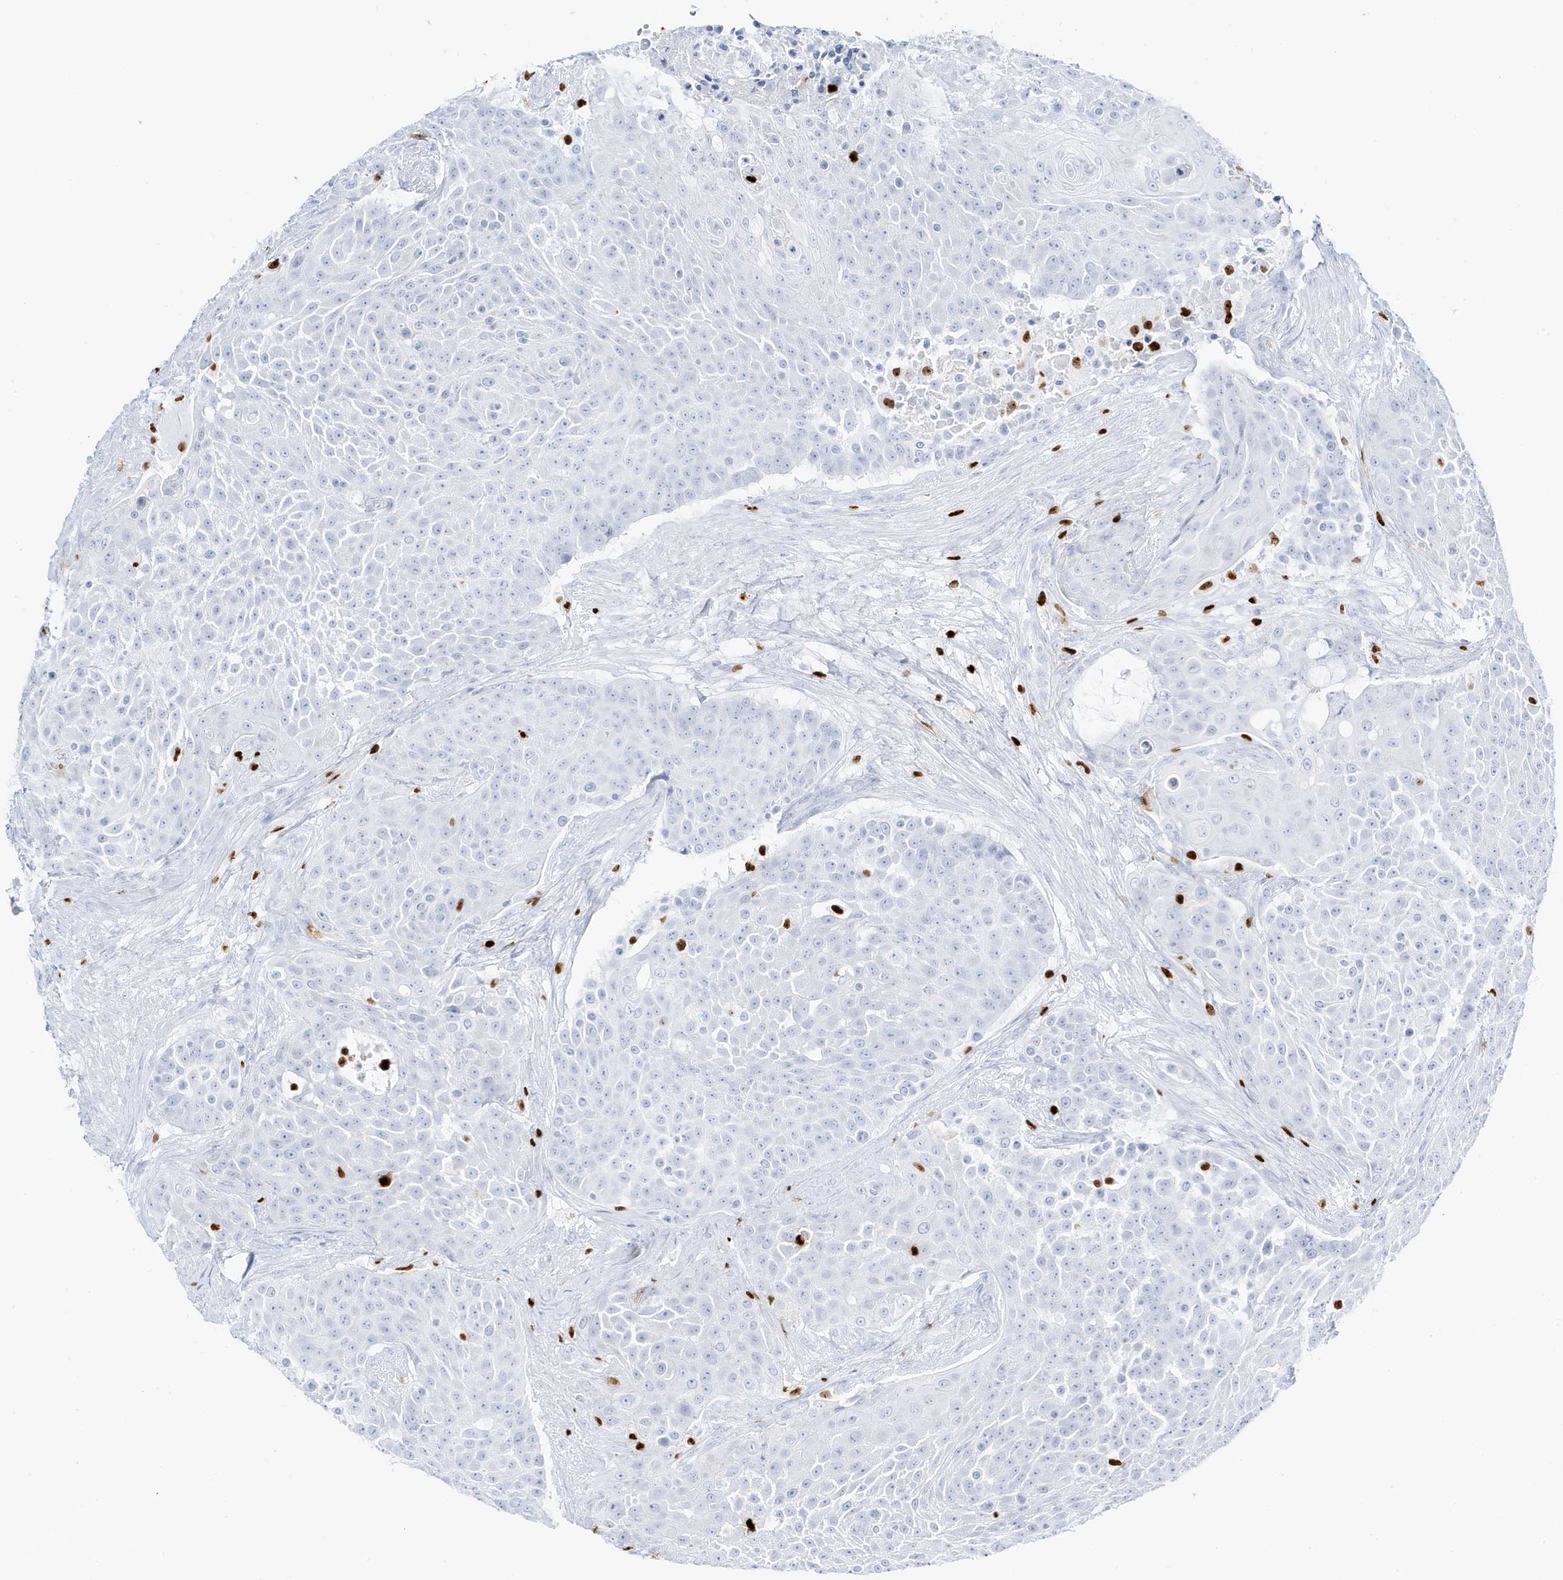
{"staining": {"intensity": "negative", "quantity": "none", "location": "none"}, "tissue": "urothelial cancer", "cell_type": "Tumor cells", "image_type": "cancer", "snomed": [{"axis": "morphology", "description": "Urothelial carcinoma, High grade"}, {"axis": "topography", "description": "Urinary bladder"}], "caption": "Immunohistochemical staining of human urothelial cancer reveals no significant positivity in tumor cells.", "gene": "MNDA", "patient": {"sex": "female", "age": 63}}